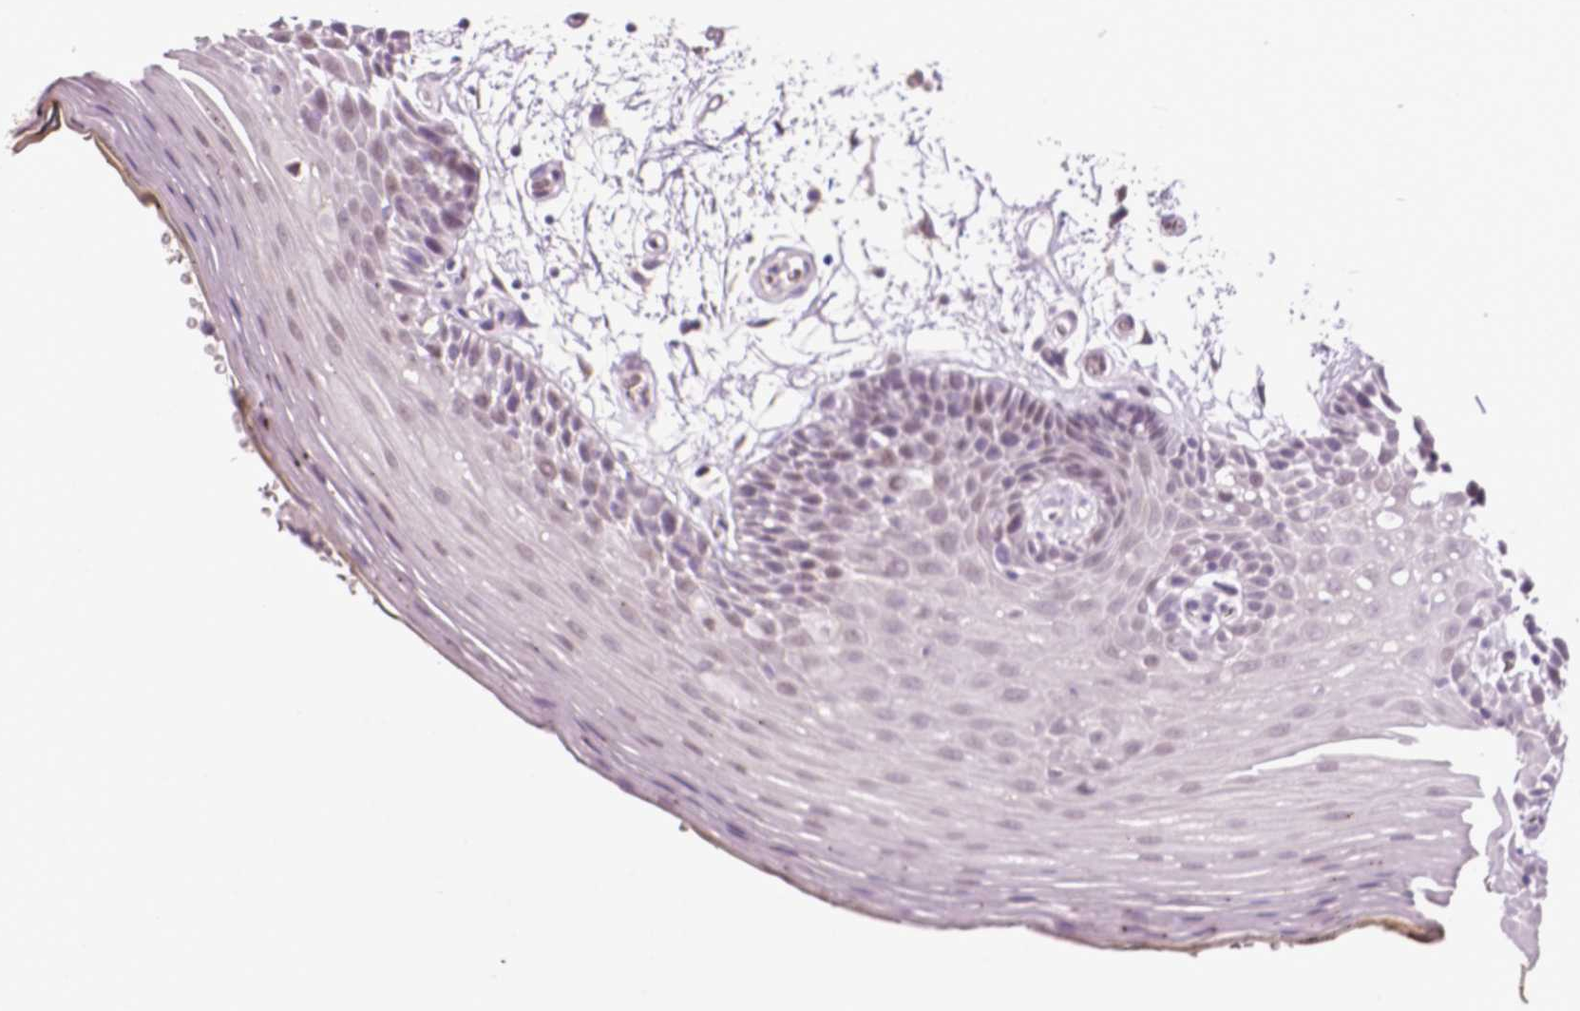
{"staining": {"intensity": "negative", "quantity": "none", "location": "none"}, "tissue": "oral mucosa", "cell_type": "Squamous epithelial cells", "image_type": "normal", "snomed": [{"axis": "morphology", "description": "Normal tissue, NOS"}, {"axis": "morphology", "description": "Squamous cell carcinoma, NOS"}, {"axis": "topography", "description": "Oral tissue"}, {"axis": "topography", "description": "Head-Neck"}], "caption": "DAB immunohistochemical staining of unremarkable oral mucosa exhibits no significant positivity in squamous epithelial cells.", "gene": "PTGER3", "patient": {"sex": "male", "age": 52}}